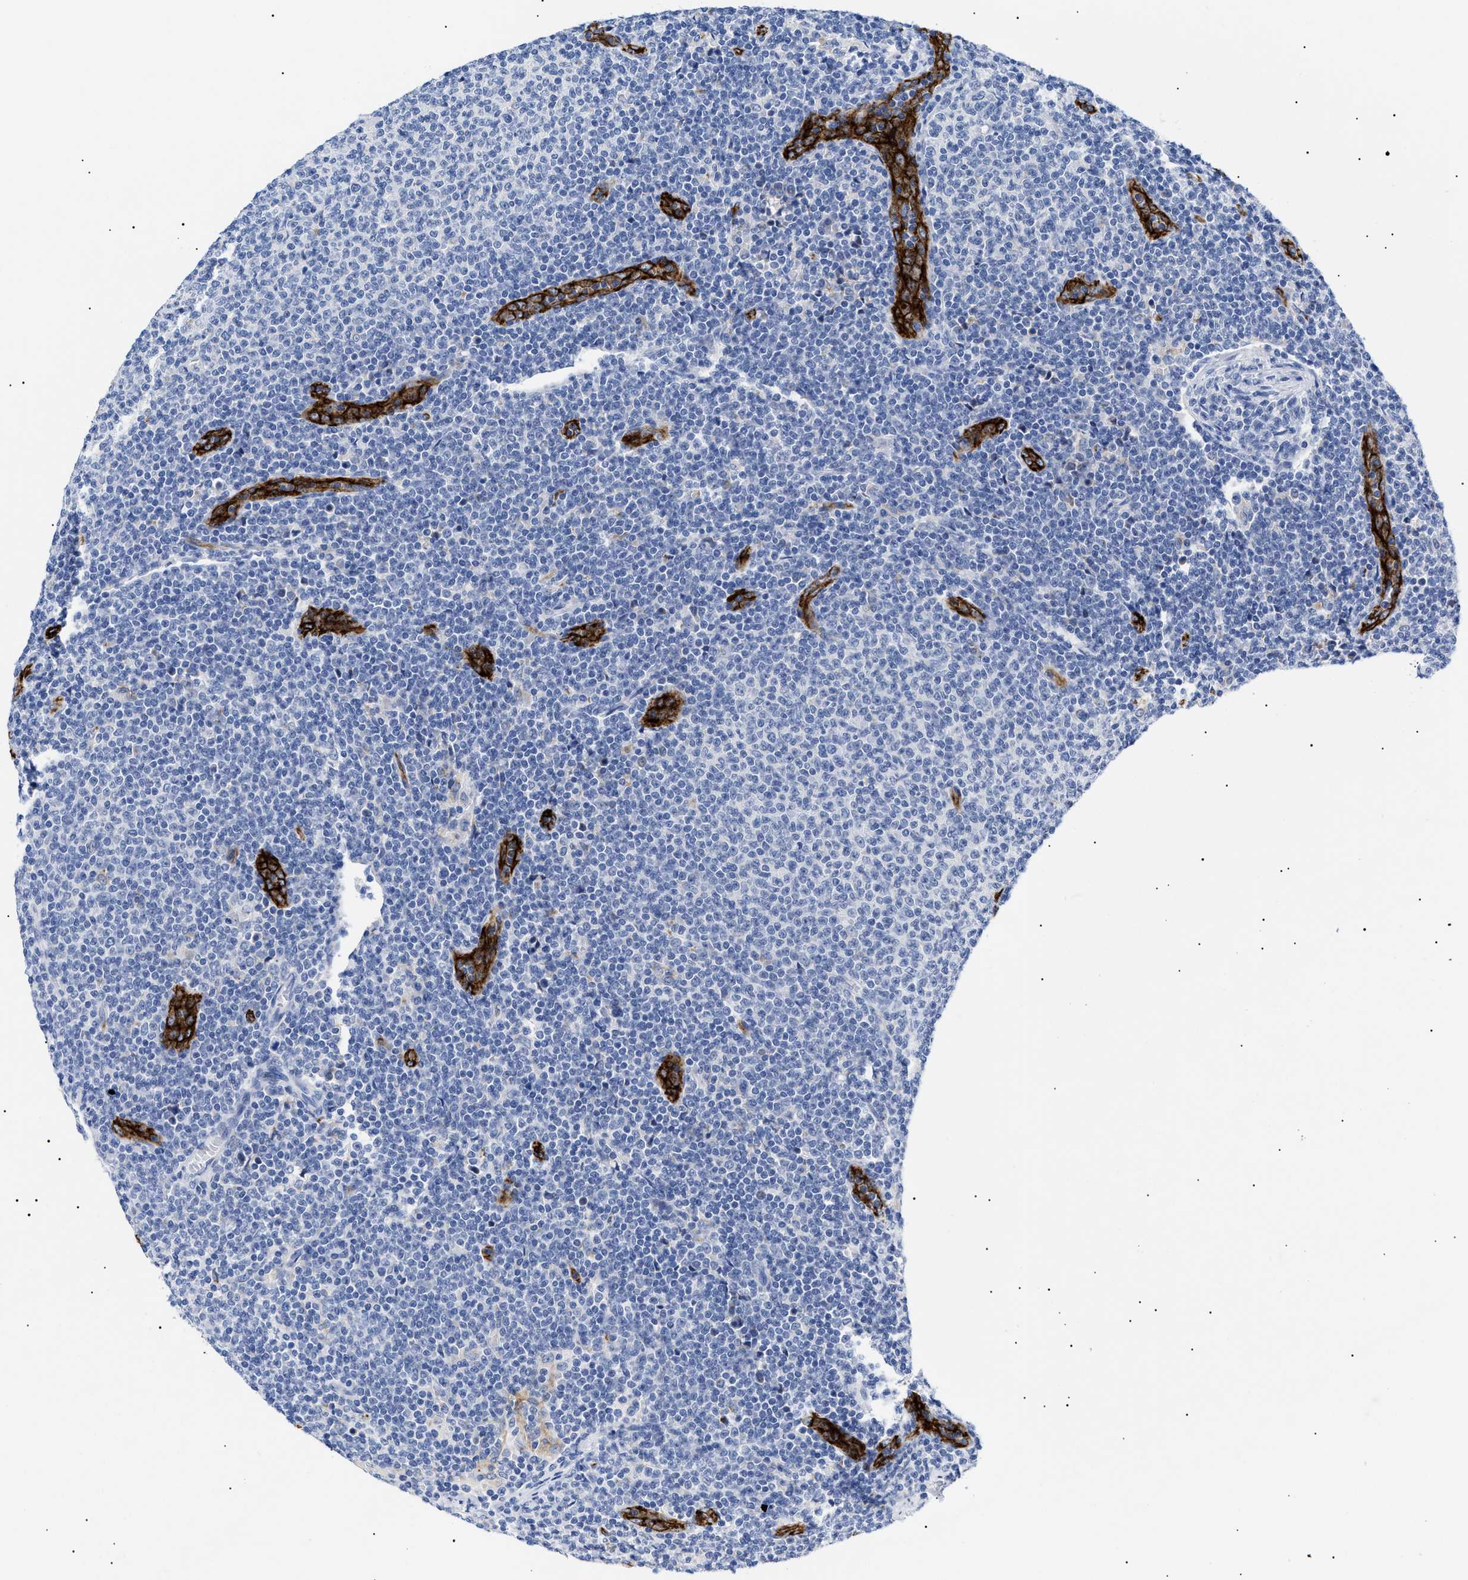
{"staining": {"intensity": "negative", "quantity": "none", "location": "none"}, "tissue": "lymphoma", "cell_type": "Tumor cells", "image_type": "cancer", "snomed": [{"axis": "morphology", "description": "Malignant lymphoma, non-Hodgkin's type, Low grade"}, {"axis": "topography", "description": "Lymph node"}], "caption": "This is an IHC micrograph of low-grade malignant lymphoma, non-Hodgkin's type. There is no positivity in tumor cells.", "gene": "ACKR1", "patient": {"sex": "male", "age": 66}}